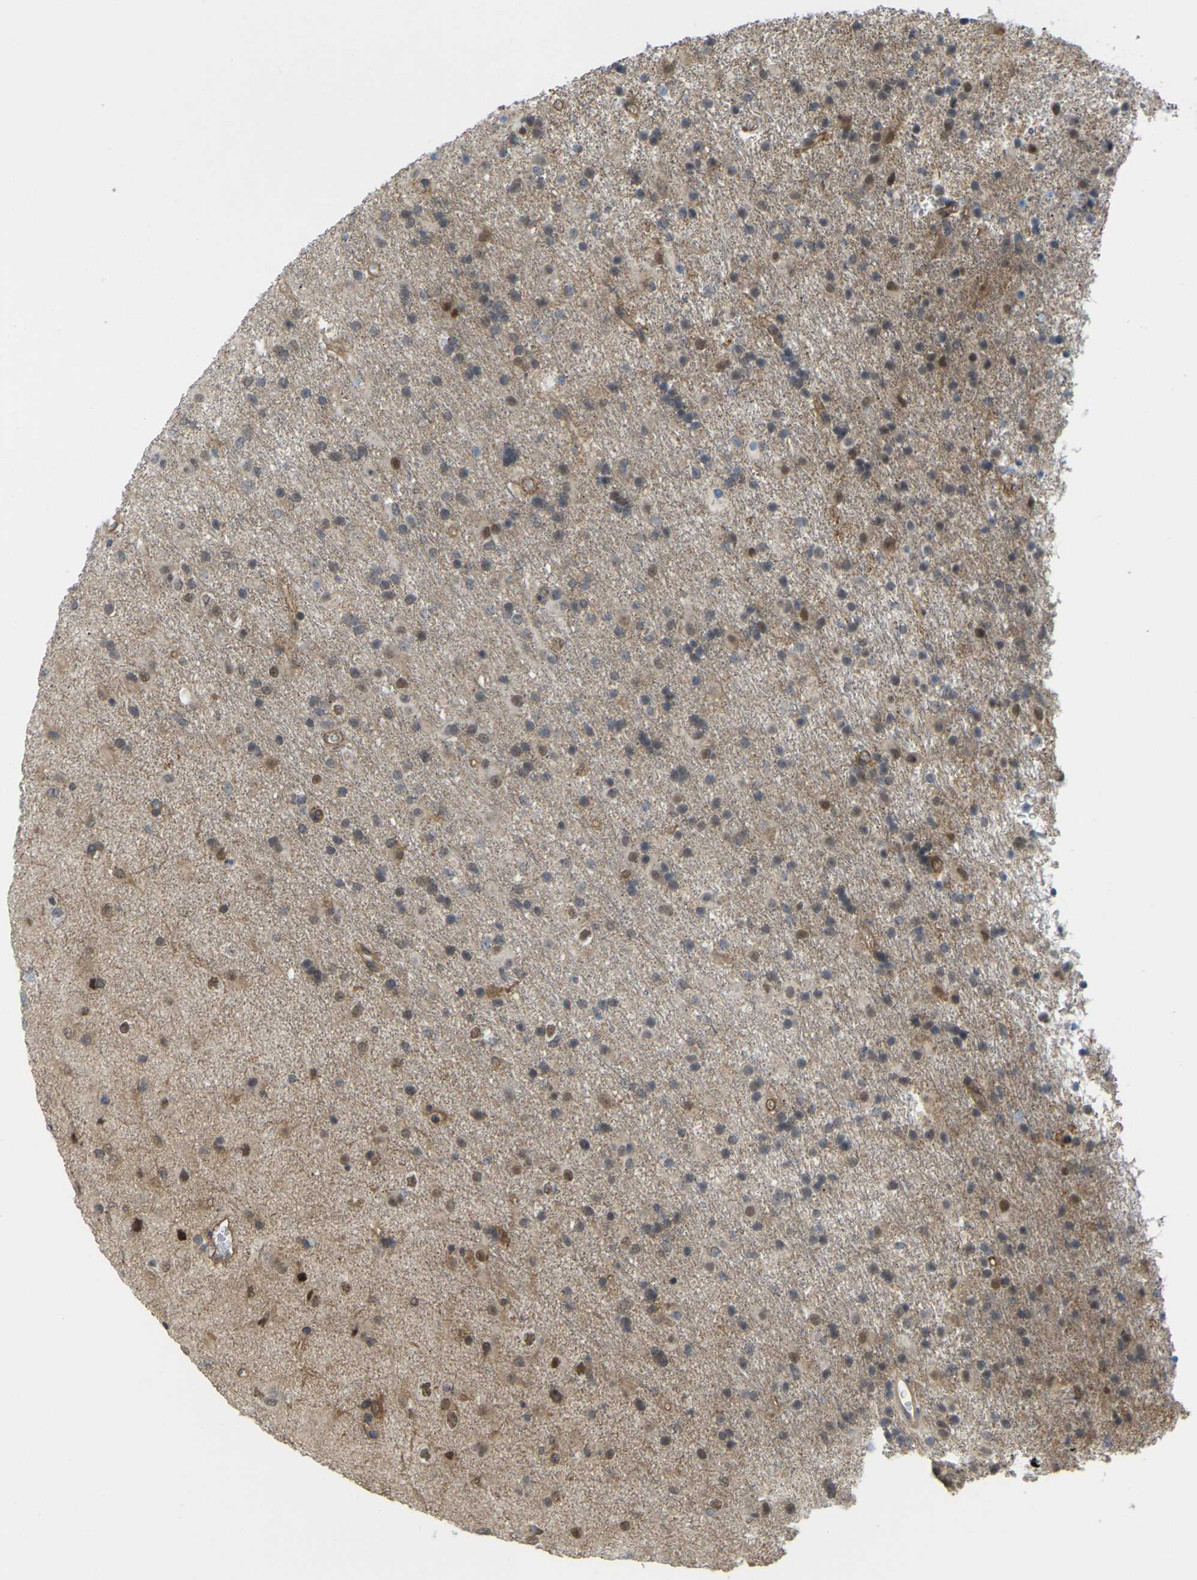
{"staining": {"intensity": "weak", "quantity": "25%-75%", "location": "cytoplasmic/membranous,nuclear"}, "tissue": "glioma", "cell_type": "Tumor cells", "image_type": "cancer", "snomed": [{"axis": "morphology", "description": "Glioma, malignant, Low grade"}, {"axis": "topography", "description": "Brain"}], "caption": "Human glioma stained for a protein (brown) displays weak cytoplasmic/membranous and nuclear positive staining in about 25%-75% of tumor cells.", "gene": "SERPINB5", "patient": {"sex": "male", "age": 65}}